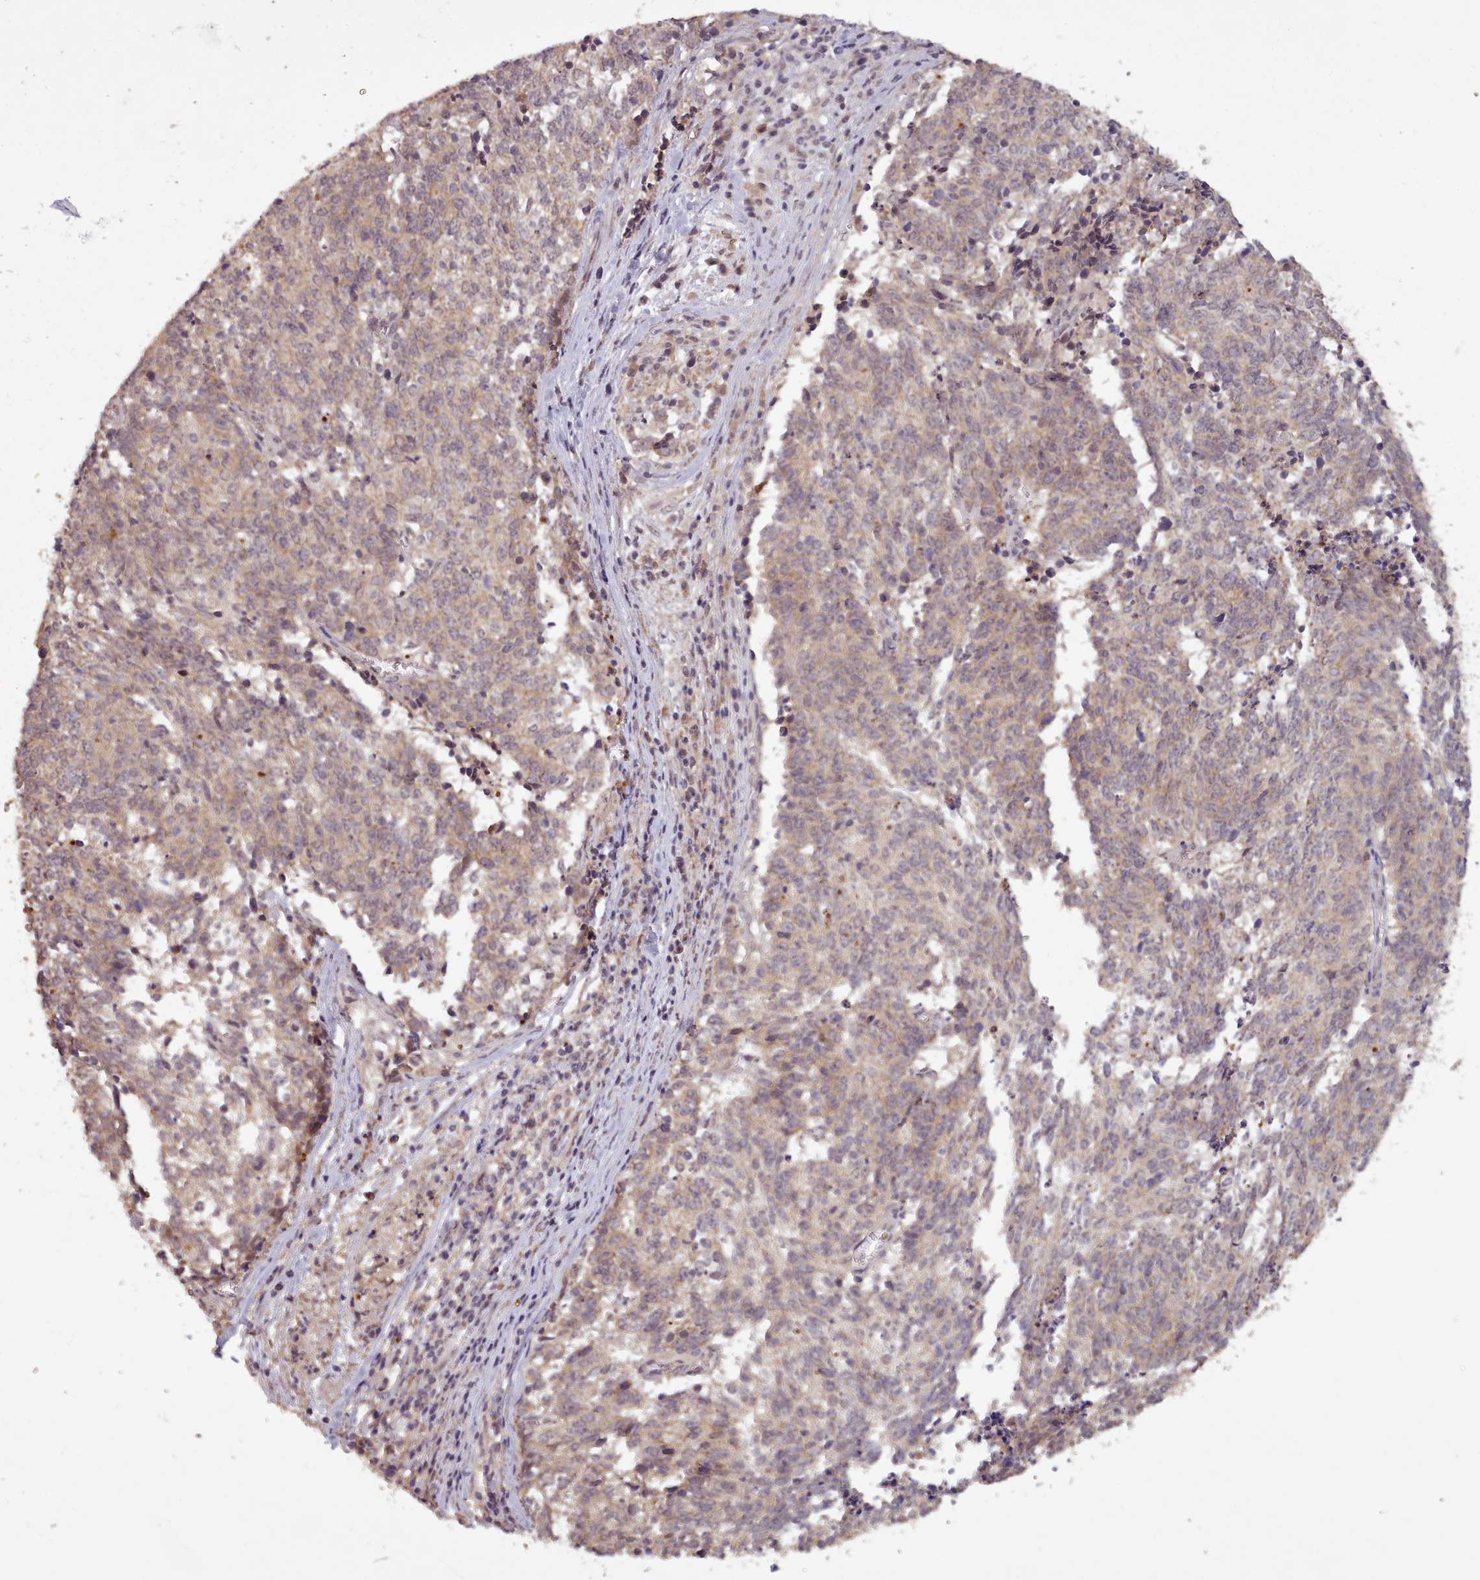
{"staining": {"intensity": "weak", "quantity": "25%-75%", "location": "cytoplasmic/membranous,nuclear"}, "tissue": "cervical cancer", "cell_type": "Tumor cells", "image_type": "cancer", "snomed": [{"axis": "morphology", "description": "Squamous cell carcinoma, NOS"}, {"axis": "topography", "description": "Cervix"}], "caption": "Tumor cells display weak cytoplasmic/membranous and nuclear expression in approximately 25%-75% of cells in squamous cell carcinoma (cervical). Nuclei are stained in blue.", "gene": "CDC6", "patient": {"sex": "female", "age": 29}}